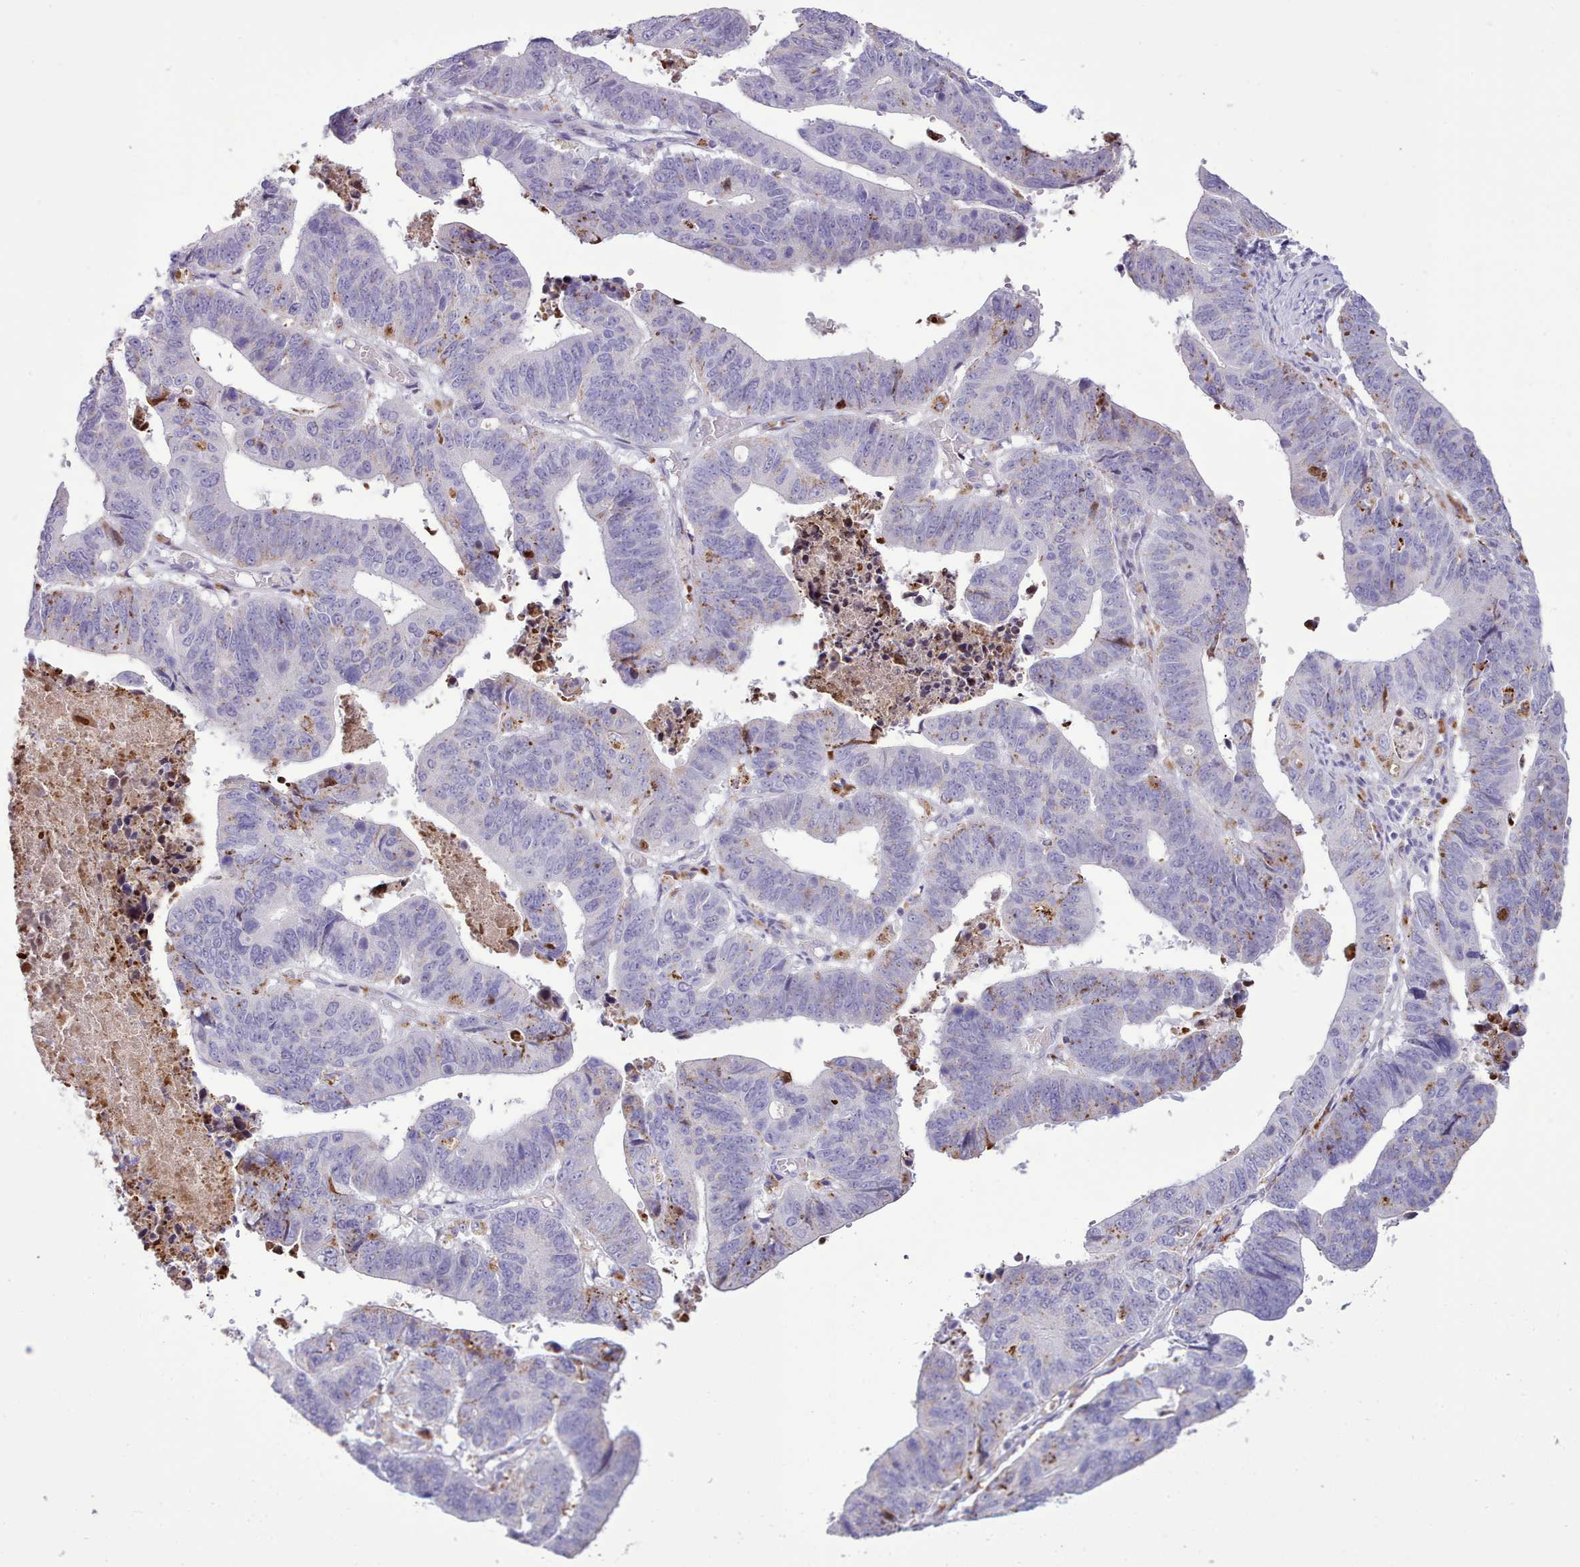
{"staining": {"intensity": "weak", "quantity": "<25%", "location": "cytoplasmic/membranous"}, "tissue": "stomach cancer", "cell_type": "Tumor cells", "image_type": "cancer", "snomed": [{"axis": "morphology", "description": "Adenocarcinoma, NOS"}, {"axis": "topography", "description": "Stomach"}], "caption": "Tumor cells show no significant protein positivity in stomach cancer (adenocarcinoma). The staining is performed using DAB (3,3'-diaminobenzidine) brown chromogen with nuclei counter-stained in using hematoxylin.", "gene": "SRD5A1", "patient": {"sex": "male", "age": 59}}